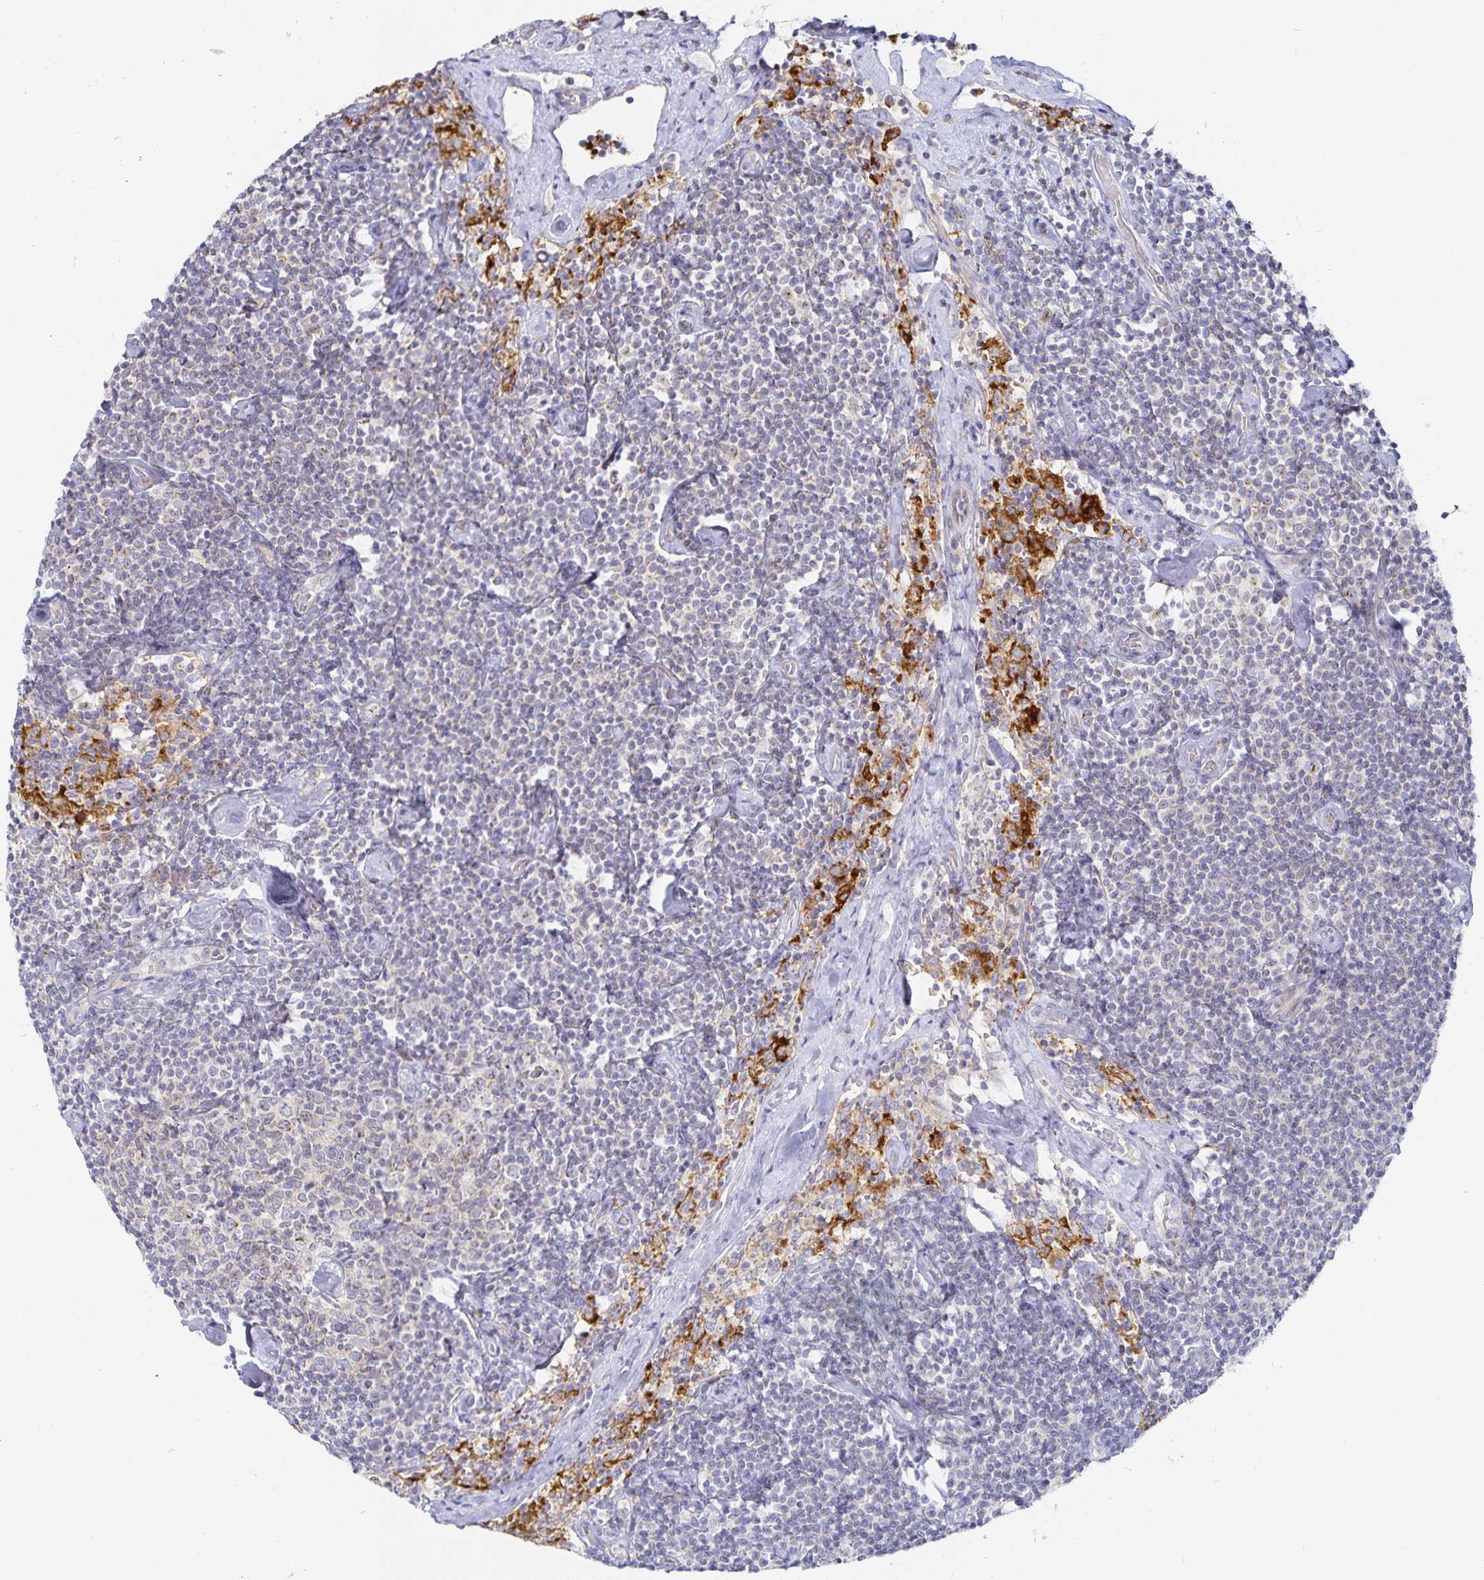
{"staining": {"intensity": "negative", "quantity": "none", "location": "none"}, "tissue": "lymphoma", "cell_type": "Tumor cells", "image_type": "cancer", "snomed": [{"axis": "morphology", "description": "Malignant lymphoma, non-Hodgkin's type, Low grade"}, {"axis": "topography", "description": "Lymph node"}], "caption": "Lymphoma was stained to show a protein in brown. There is no significant positivity in tumor cells. (IHC, brightfield microscopy, high magnification).", "gene": "SFTPA1", "patient": {"sex": "male", "age": 81}}